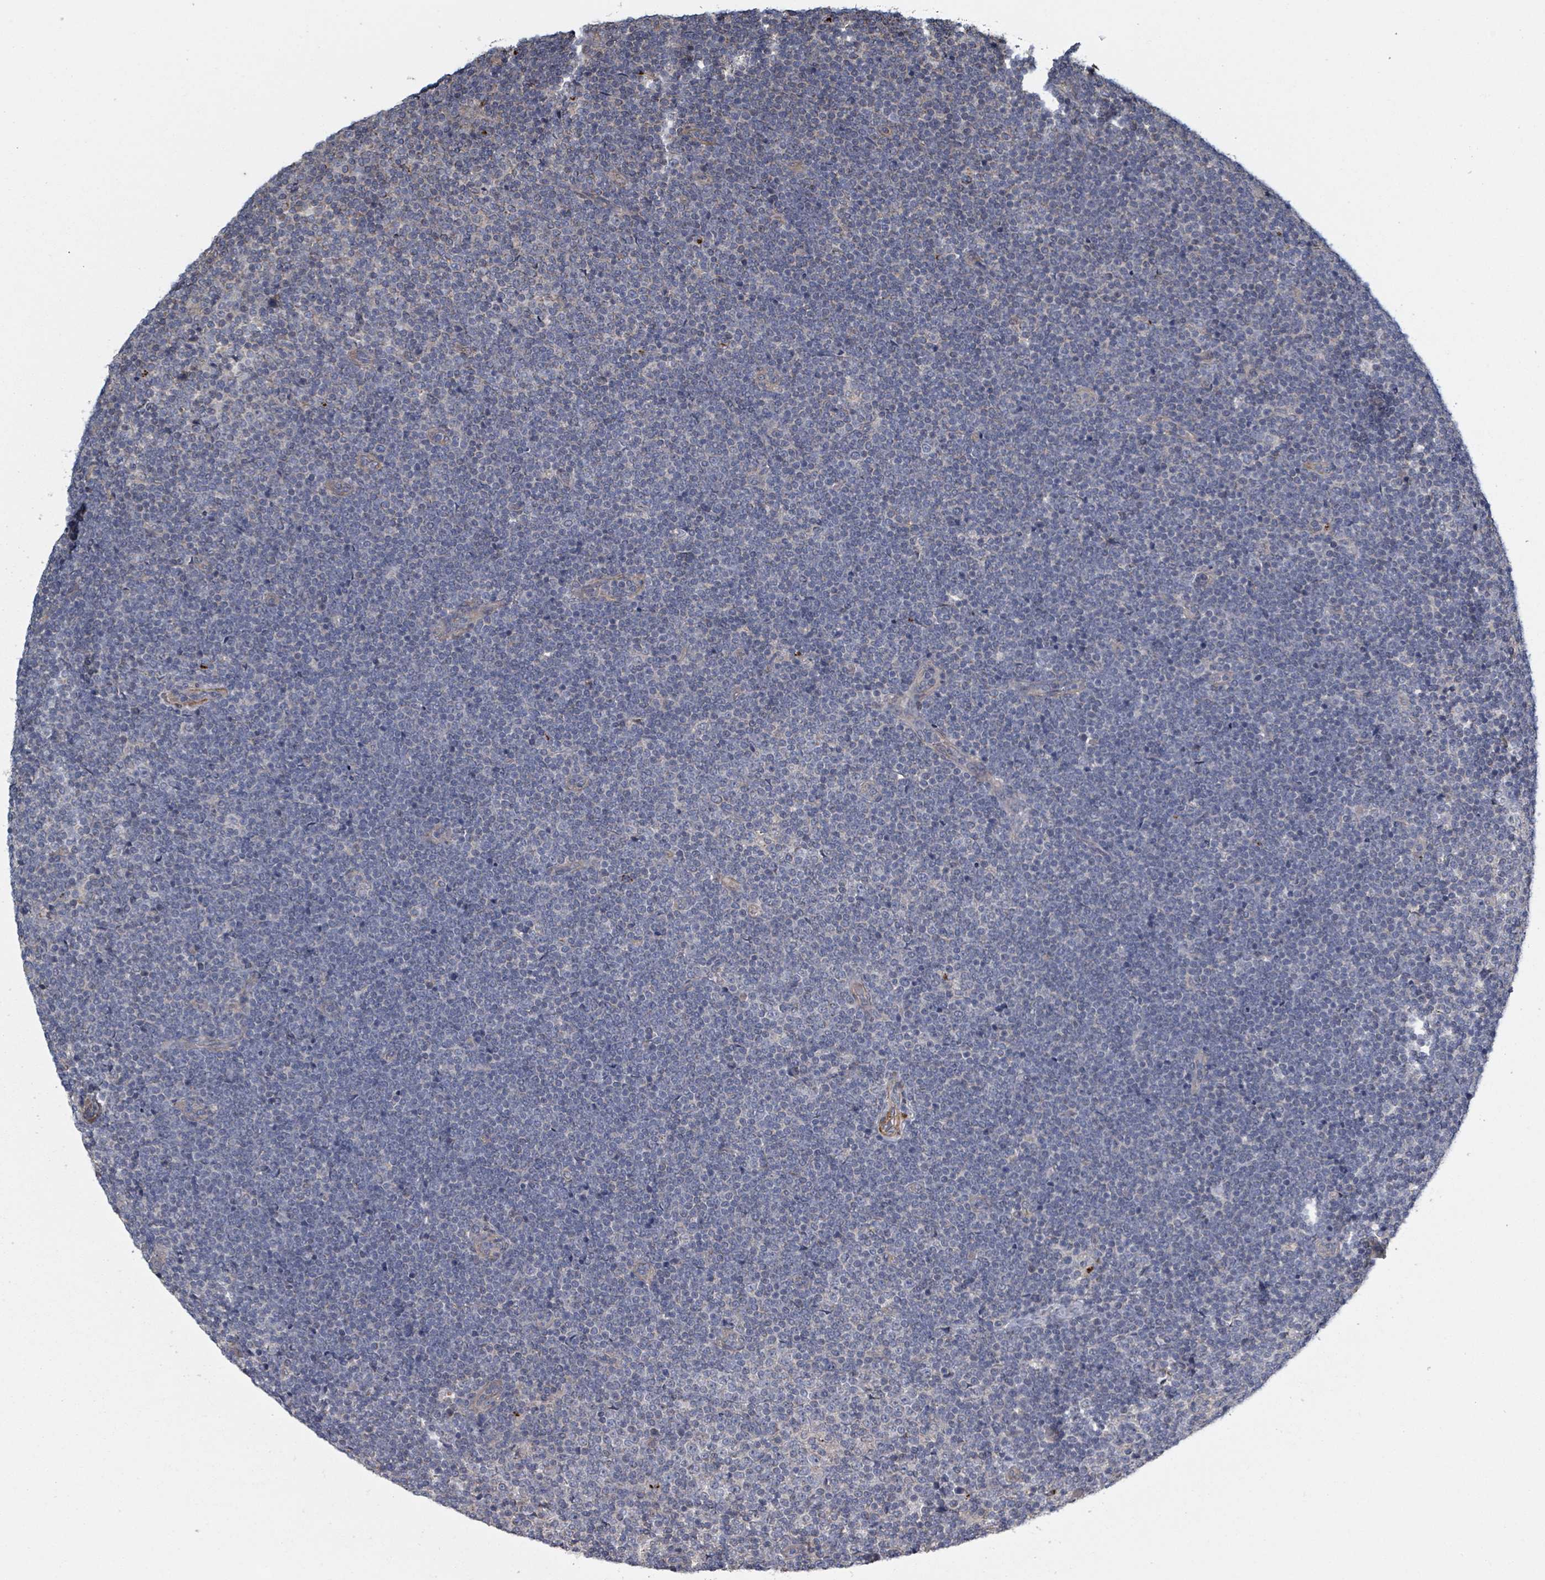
{"staining": {"intensity": "negative", "quantity": "none", "location": "none"}, "tissue": "lymphoma", "cell_type": "Tumor cells", "image_type": "cancer", "snomed": [{"axis": "morphology", "description": "Malignant lymphoma, non-Hodgkin's type, Low grade"}, {"axis": "topography", "description": "Lymph node"}], "caption": "Protein analysis of malignant lymphoma, non-Hodgkin's type (low-grade) reveals no significant expression in tumor cells.", "gene": "ADCK1", "patient": {"sex": "male", "age": 48}}